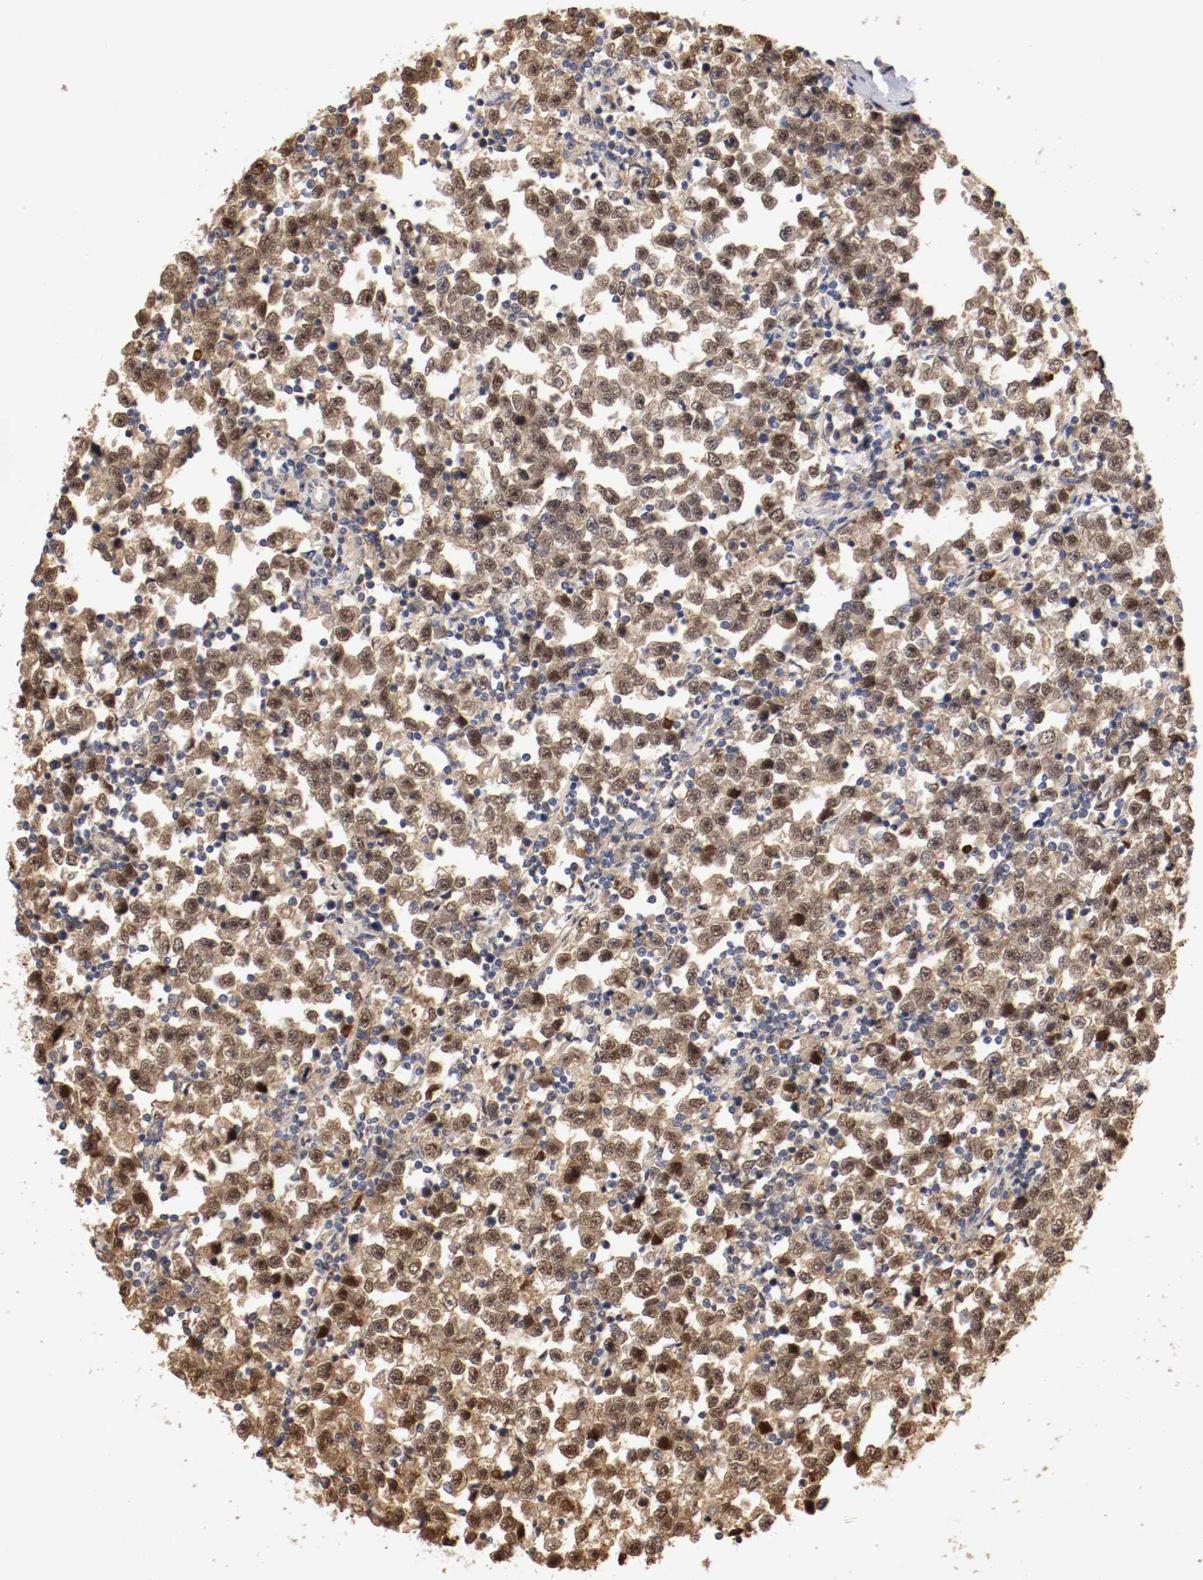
{"staining": {"intensity": "moderate", "quantity": ">75%", "location": "cytoplasmic/membranous,nuclear"}, "tissue": "testis cancer", "cell_type": "Tumor cells", "image_type": "cancer", "snomed": [{"axis": "morphology", "description": "Seminoma, NOS"}, {"axis": "topography", "description": "Testis"}], "caption": "Brown immunohistochemical staining in human testis cancer (seminoma) demonstrates moderate cytoplasmic/membranous and nuclear positivity in about >75% of tumor cells. The staining was performed using DAB to visualize the protein expression in brown, while the nuclei were stained in blue with hematoxylin (Magnification: 20x).", "gene": "DNMT3B", "patient": {"sex": "male", "age": 43}}